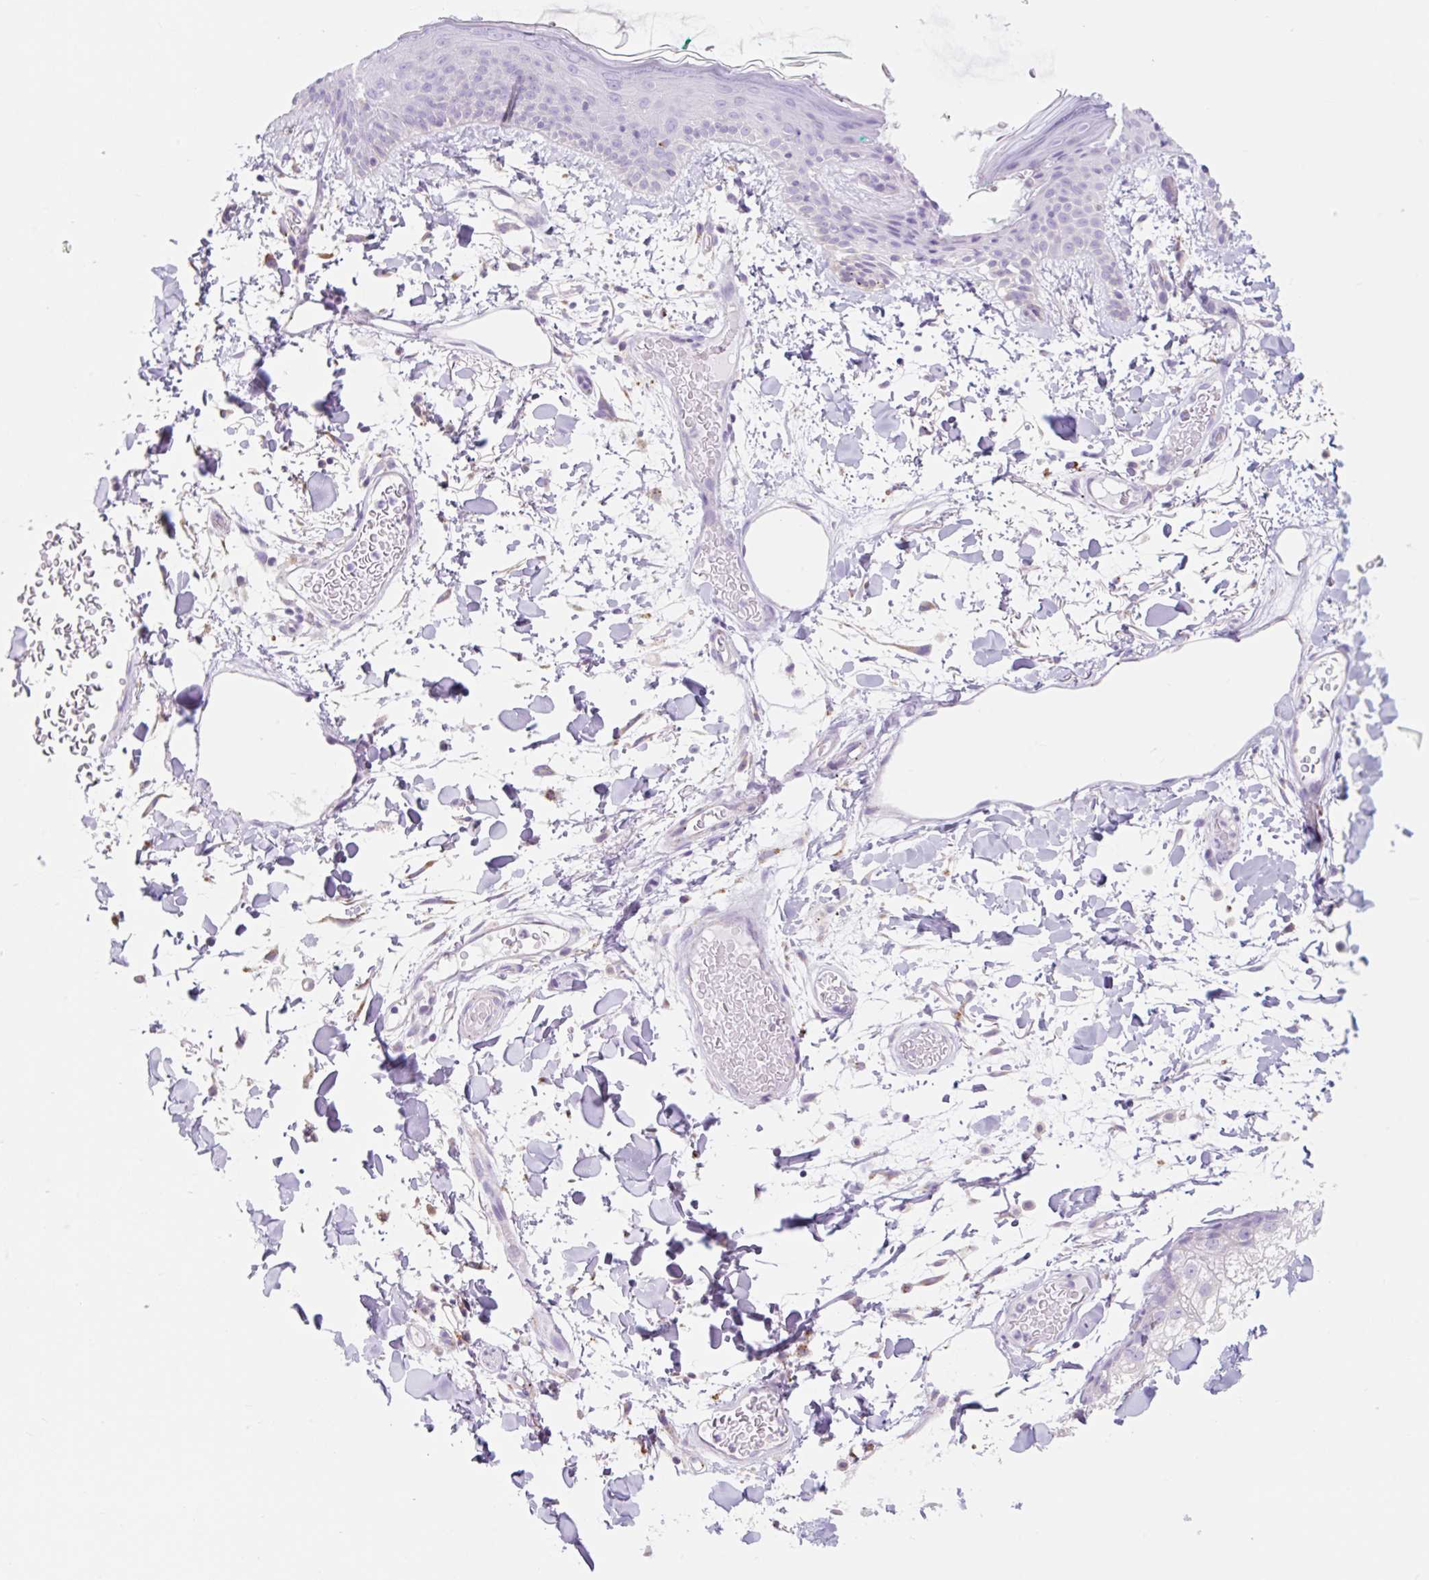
{"staining": {"intensity": "negative", "quantity": "none", "location": "none"}, "tissue": "skin", "cell_type": "Fibroblasts", "image_type": "normal", "snomed": [{"axis": "morphology", "description": "Normal tissue, NOS"}, {"axis": "topography", "description": "Skin"}], "caption": "Protein analysis of unremarkable skin displays no significant expression in fibroblasts.", "gene": "CLEC3A", "patient": {"sex": "male", "age": 79}}